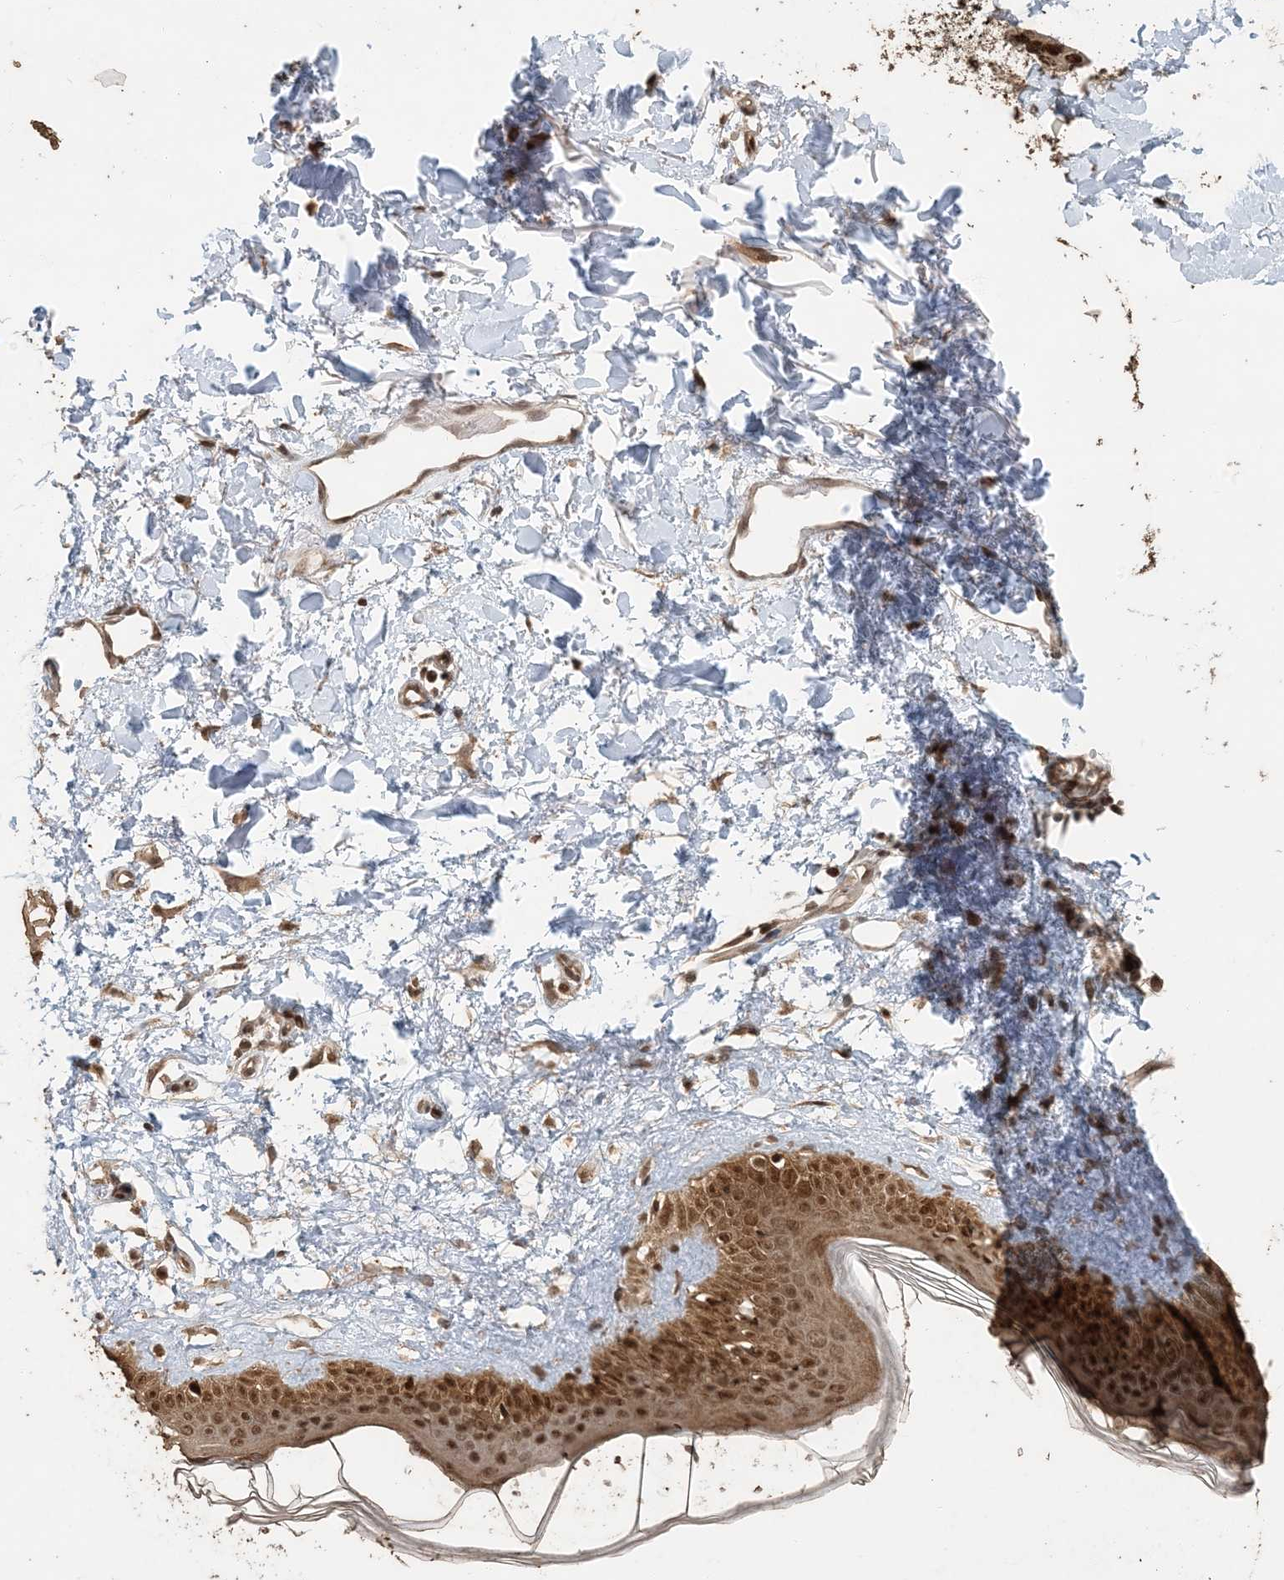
{"staining": {"intensity": "moderate", "quantity": ">75%", "location": "cytoplasmic/membranous,nuclear"}, "tissue": "skin", "cell_type": "Fibroblasts", "image_type": "normal", "snomed": [{"axis": "morphology", "description": "Normal tissue, NOS"}, {"axis": "topography", "description": "Skin"}], "caption": "Immunohistochemical staining of benign human skin demonstrates moderate cytoplasmic/membranous,nuclear protein staining in about >75% of fibroblasts. (Brightfield microscopy of DAB IHC at high magnification).", "gene": "ATP13A2", "patient": {"sex": "female", "age": 58}}